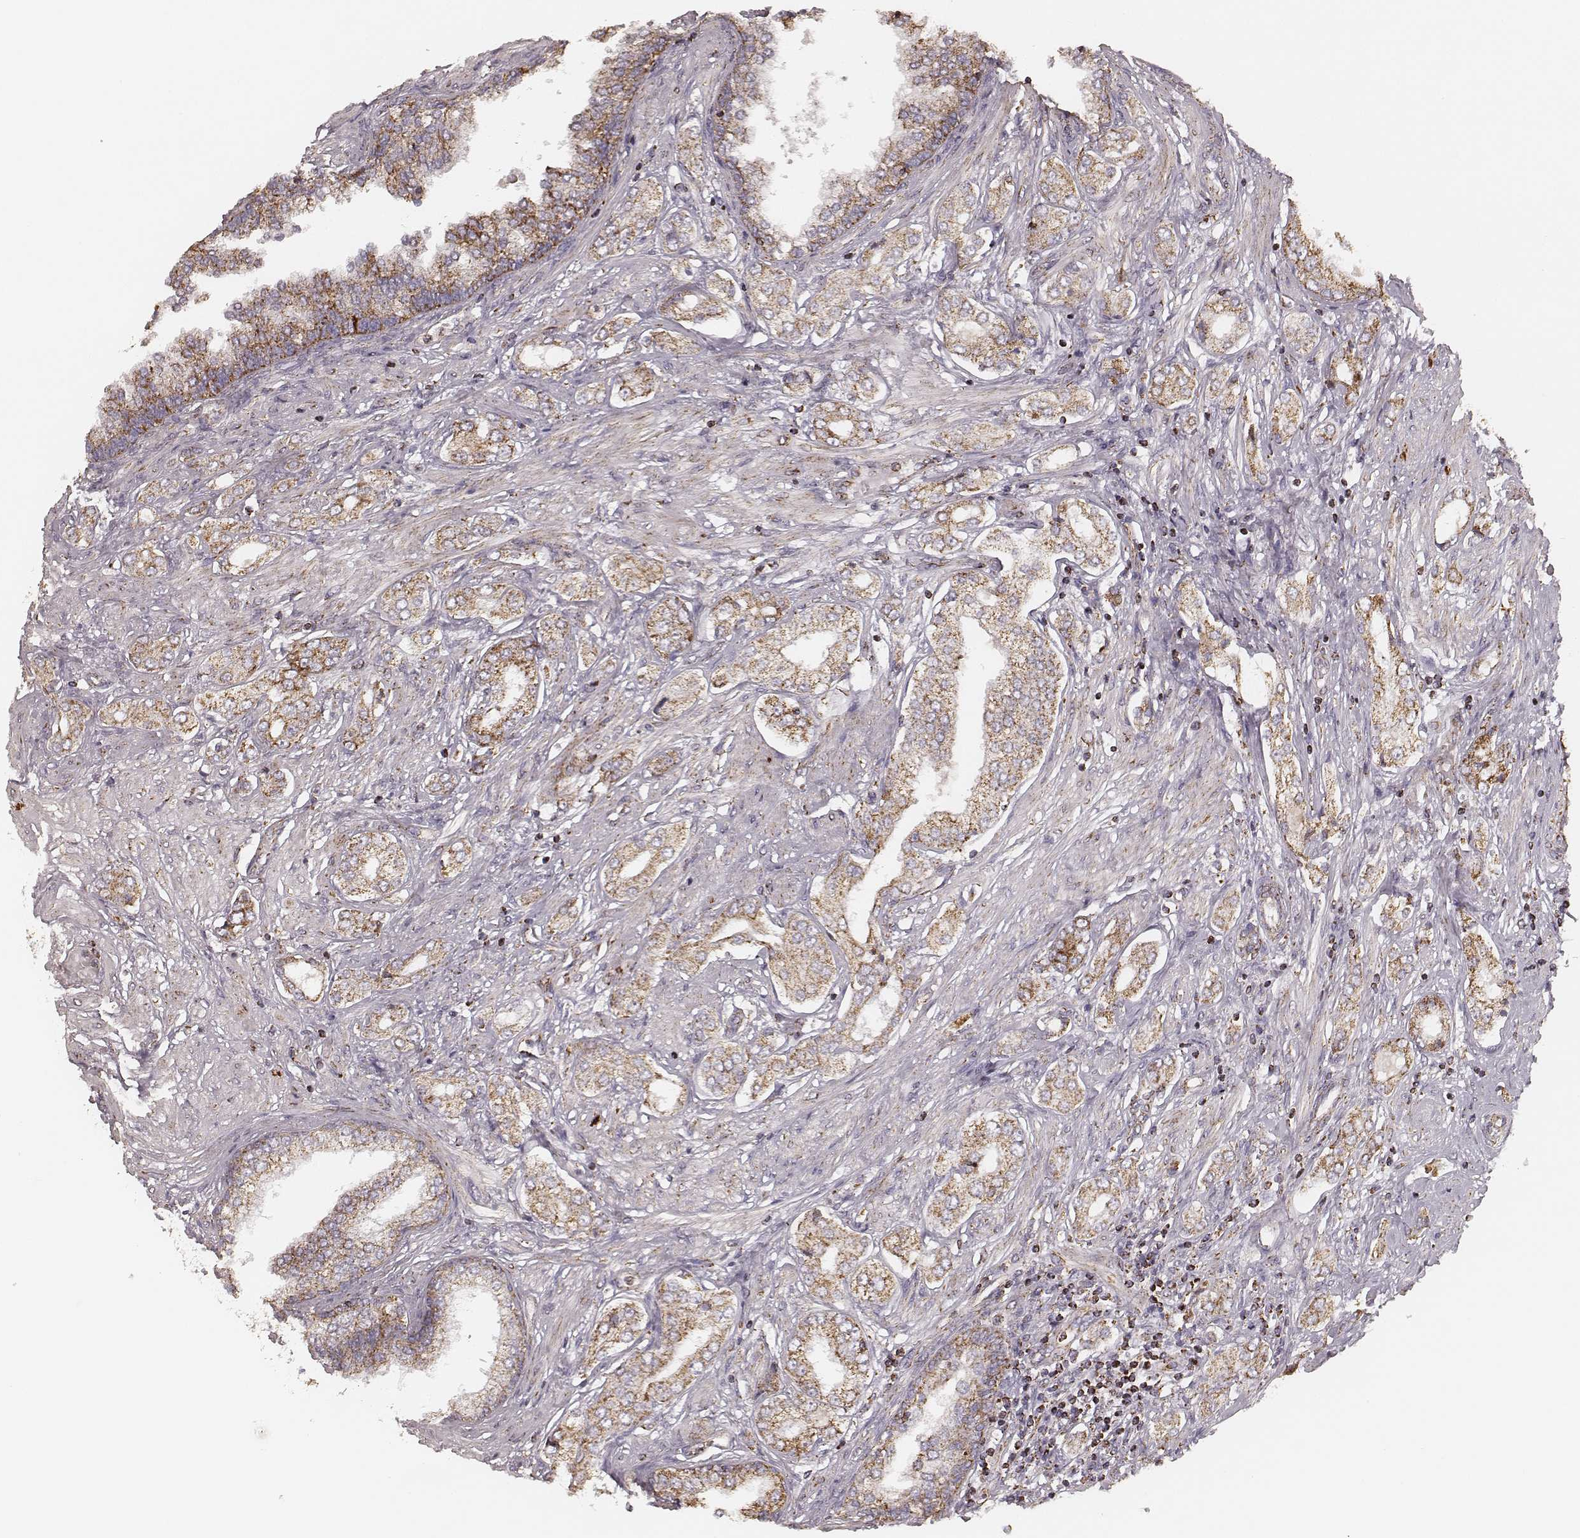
{"staining": {"intensity": "strong", "quantity": ">75%", "location": "cytoplasmic/membranous"}, "tissue": "prostate cancer", "cell_type": "Tumor cells", "image_type": "cancer", "snomed": [{"axis": "morphology", "description": "Adenocarcinoma, NOS"}, {"axis": "topography", "description": "Prostate"}], "caption": "Adenocarcinoma (prostate) stained for a protein (brown) reveals strong cytoplasmic/membranous positive expression in about >75% of tumor cells.", "gene": "CS", "patient": {"sex": "male", "age": 63}}